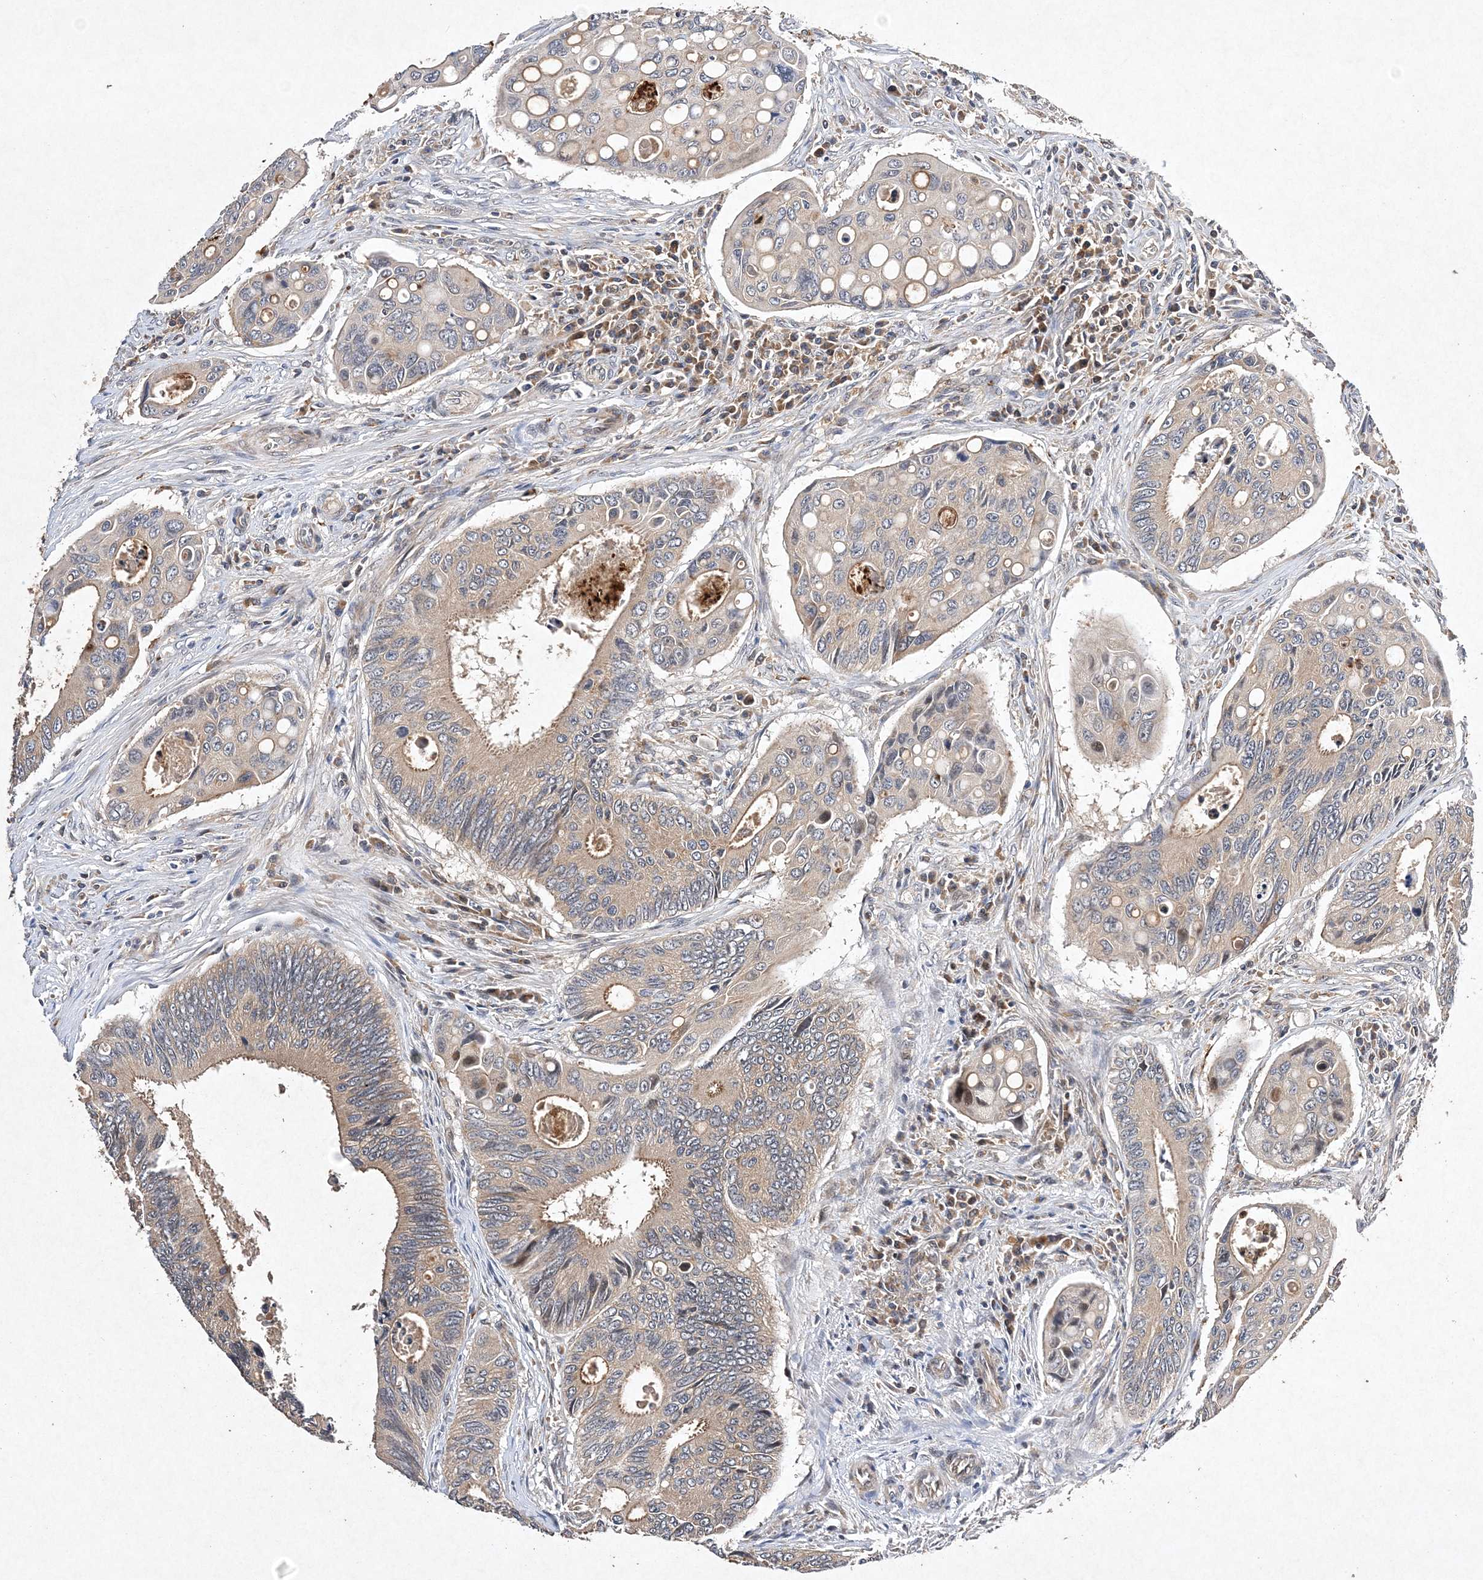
{"staining": {"intensity": "weak", "quantity": "25%-75%", "location": "cytoplasmic/membranous"}, "tissue": "colorectal cancer", "cell_type": "Tumor cells", "image_type": "cancer", "snomed": [{"axis": "morphology", "description": "Inflammation, NOS"}, {"axis": "morphology", "description": "Adenocarcinoma, NOS"}, {"axis": "topography", "description": "Colon"}], "caption": "This is a micrograph of immunohistochemistry (IHC) staining of colorectal cancer (adenocarcinoma), which shows weak staining in the cytoplasmic/membranous of tumor cells.", "gene": "PROSER1", "patient": {"sex": "male", "age": 72}}